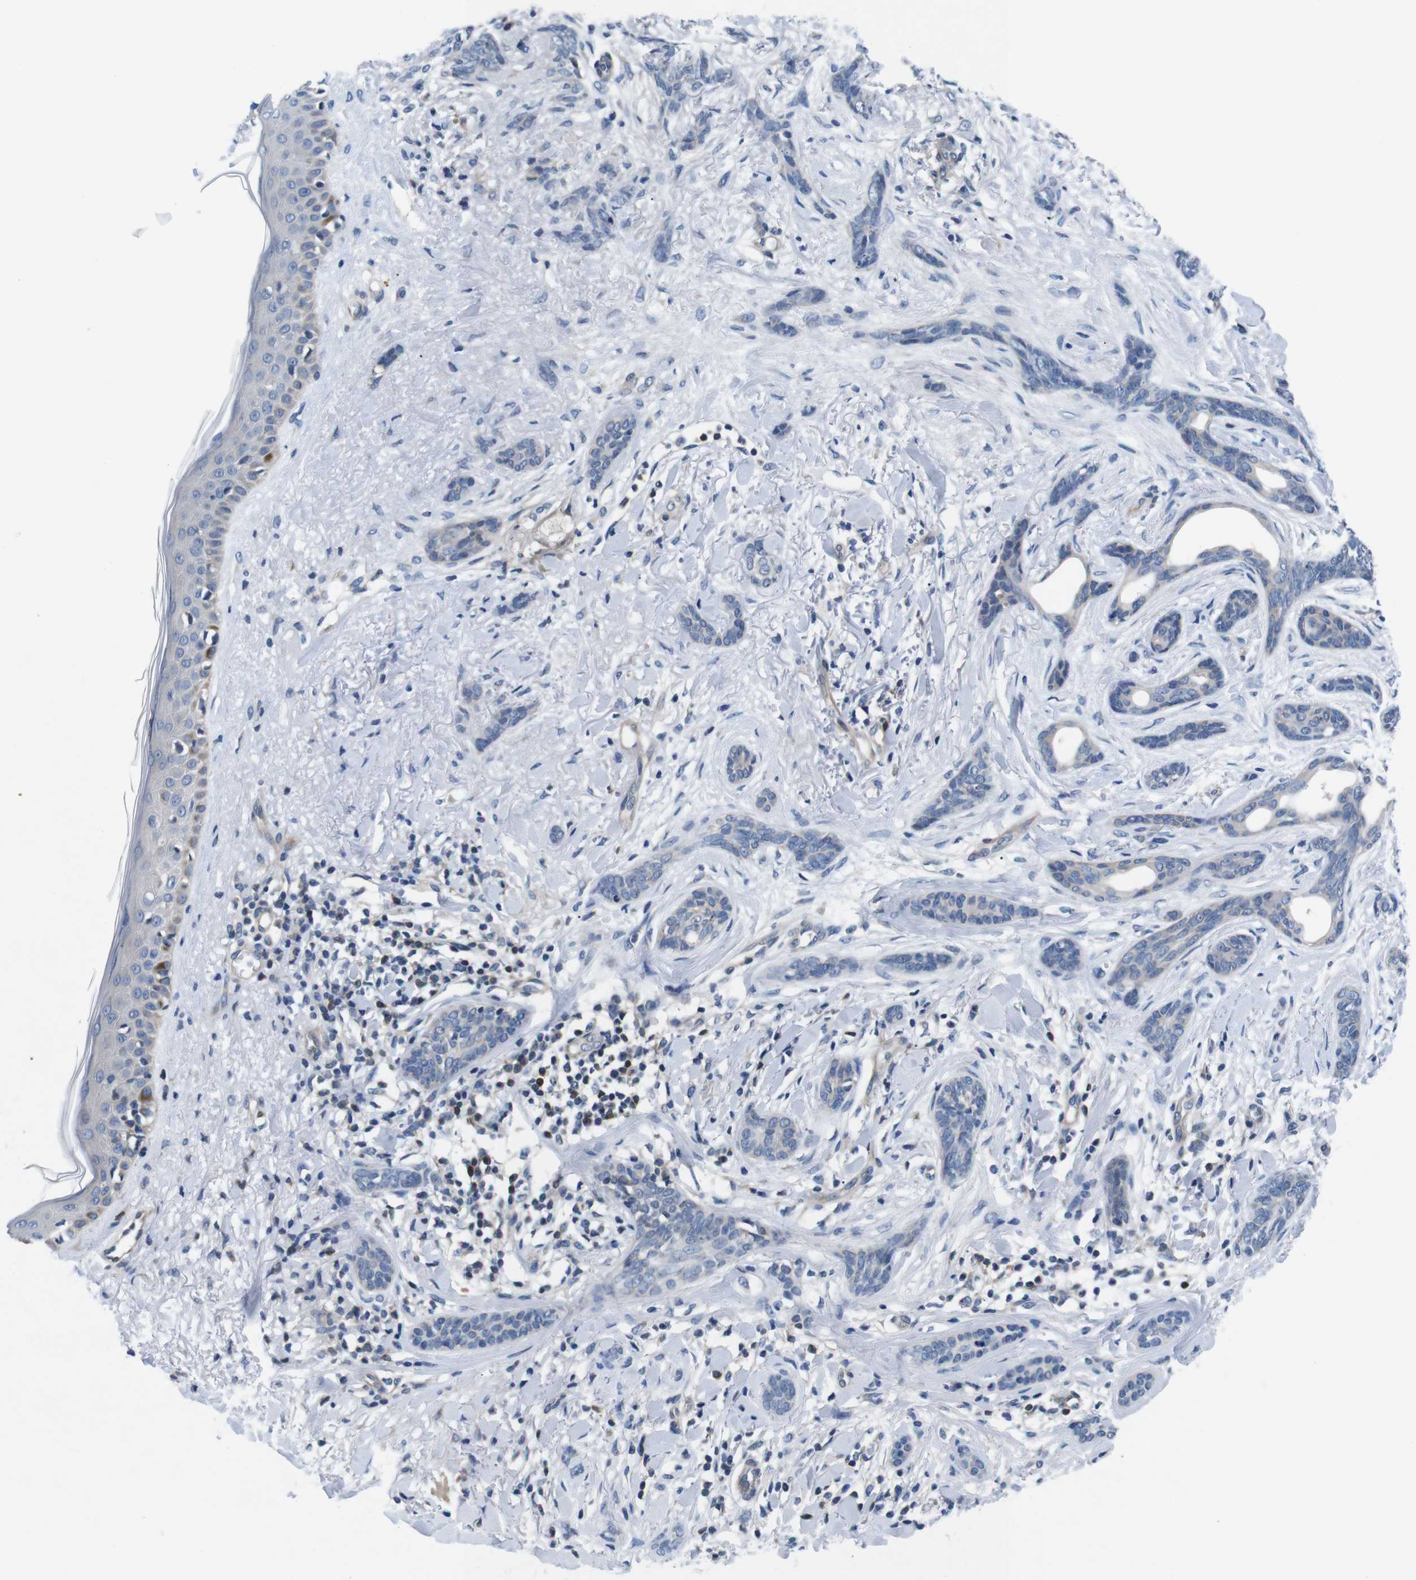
{"staining": {"intensity": "negative", "quantity": "none", "location": "none"}, "tissue": "skin cancer", "cell_type": "Tumor cells", "image_type": "cancer", "snomed": [{"axis": "morphology", "description": "Basal cell carcinoma"}, {"axis": "morphology", "description": "Adnexal tumor, benign"}, {"axis": "topography", "description": "Skin"}], "caption": "Immunohistochemistry (IHC) histopathology image of skin benign adnexal tumor stained for a protein (brown), which reveals no positivity in tumor cells.", "gene": "JAK1", "patient": {"sex": "female", "age": 42}}